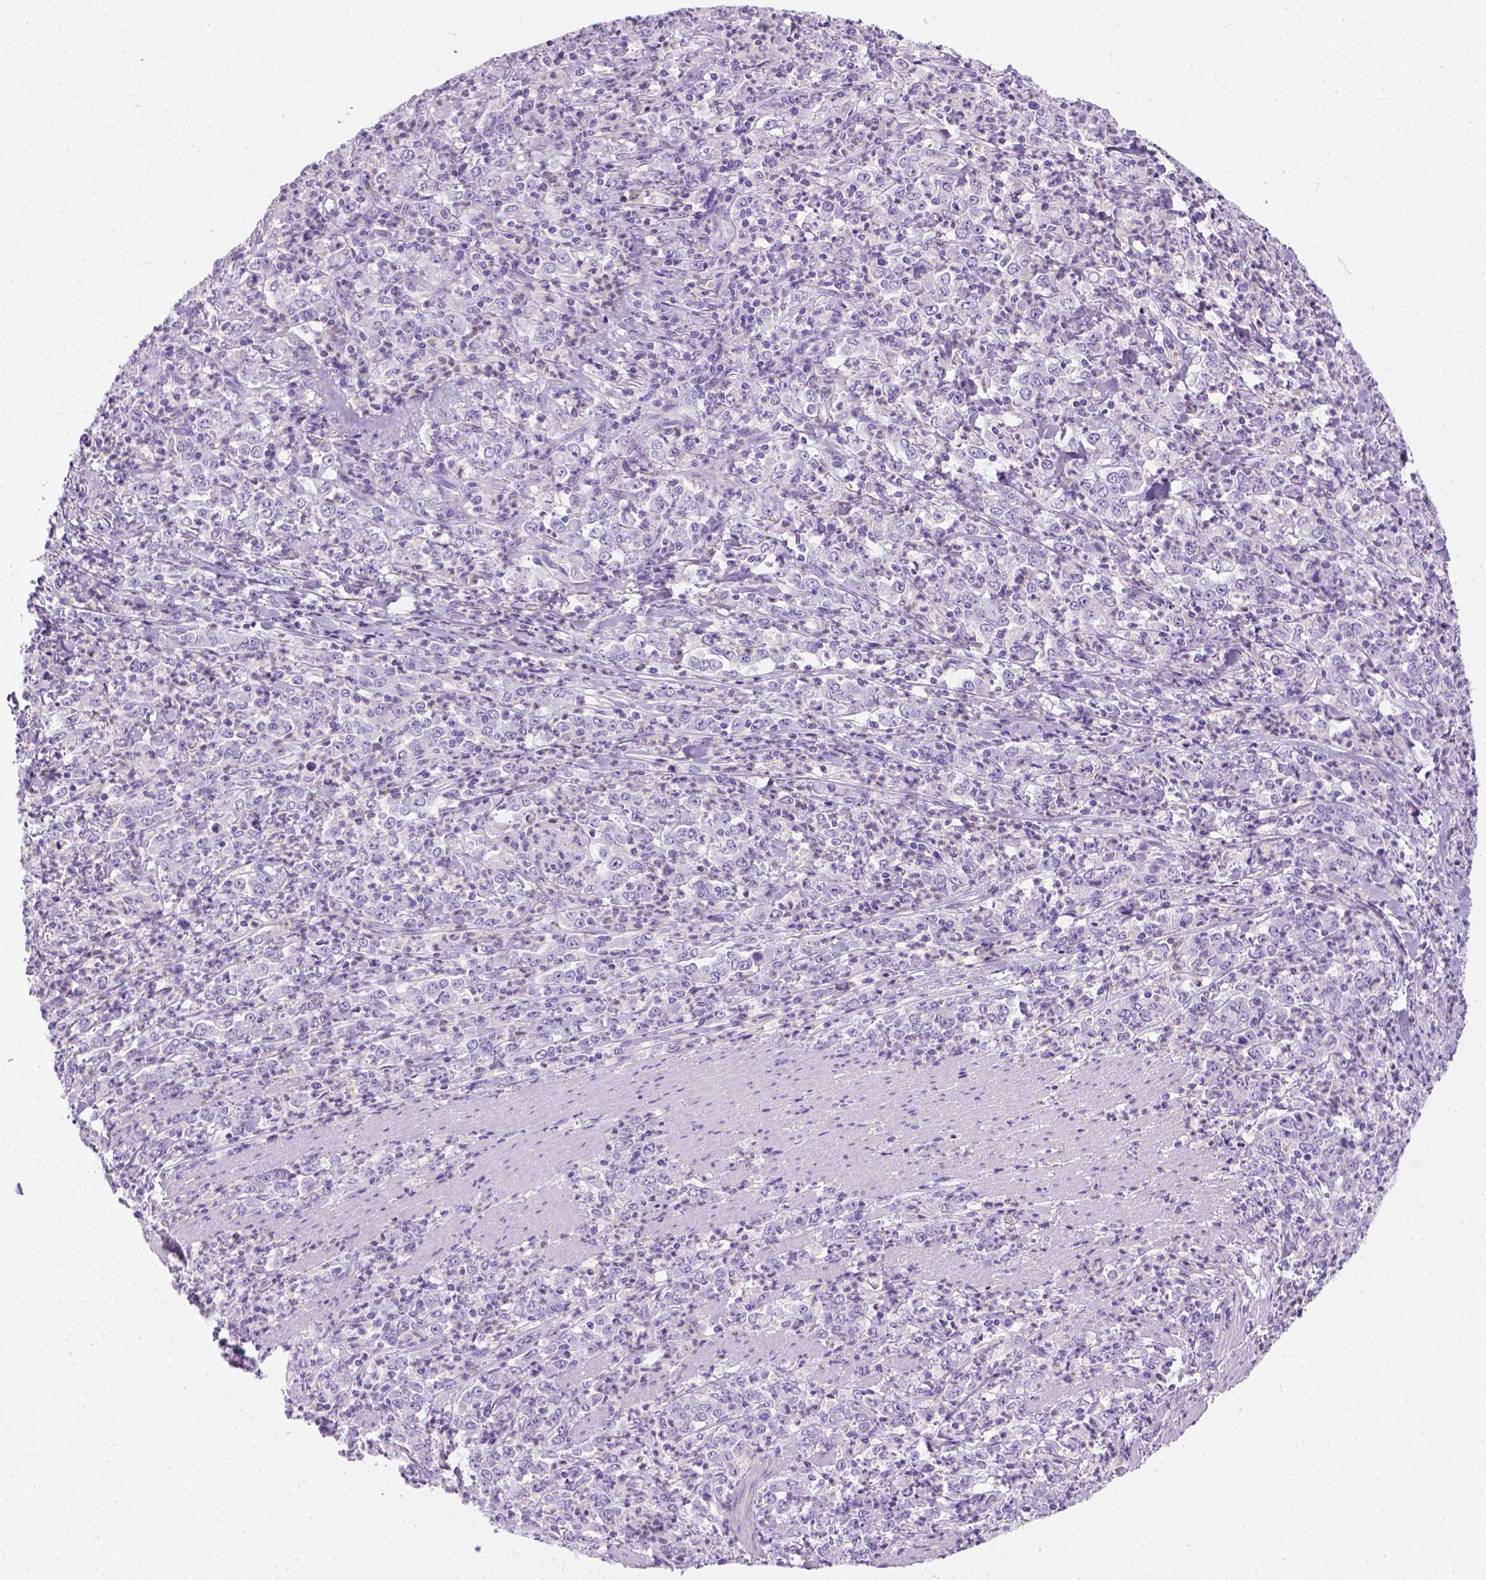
{"staining": {"intensity": "negative", "quantity": "none", "location": "none"}, "tissue": "stomach cancer", "cell_type": "Tumor cells", "image_type": "cancer", "snomed": [{"axis": "morphology", "description": "Adenocarcinoma, NOS"}, {"axis": "topography", "description": "Stomach, lower"}], "caption": "Stomach adenocarcinoma stained for a protein using IHC reveals no staining tumor cells.", "gene": "TMEM38A", "patient": {"sex": "female", "age": 71}}